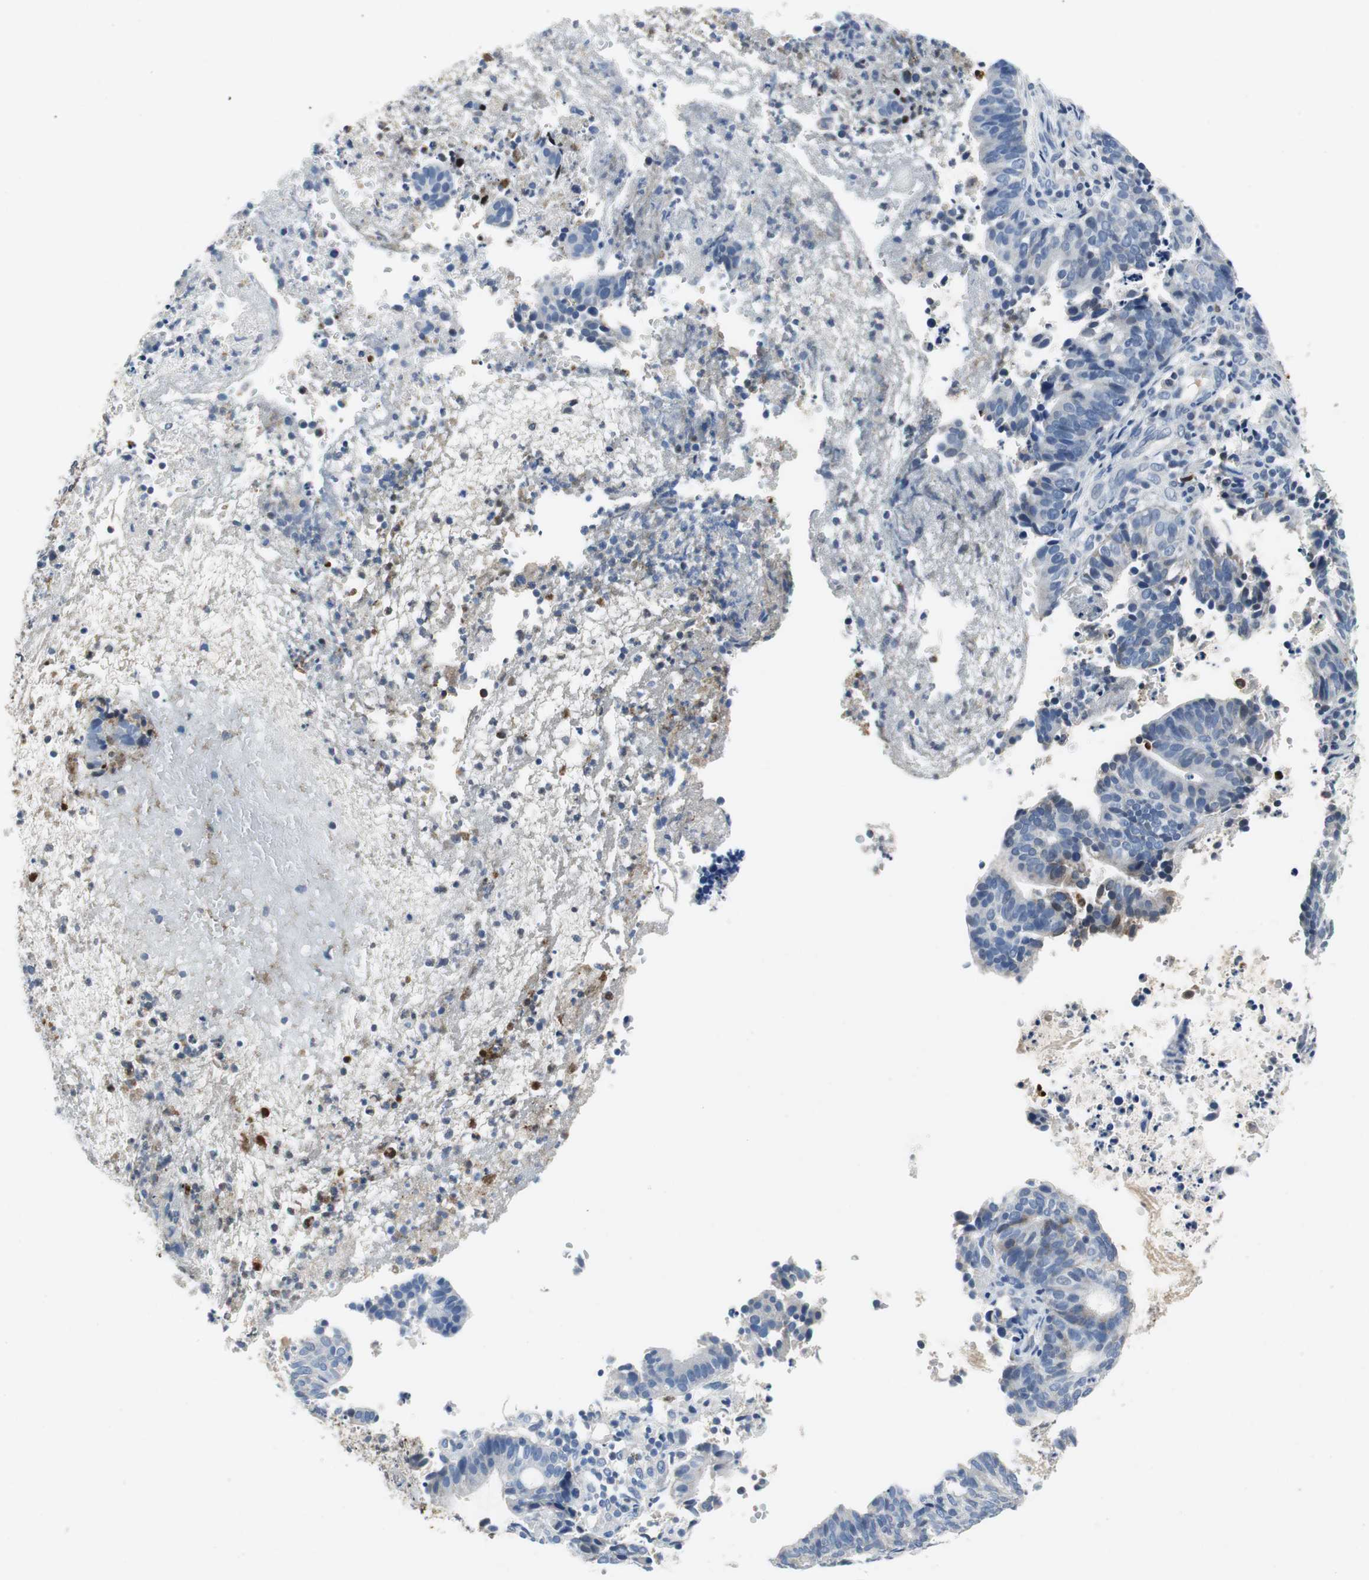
{"staining": {"intensity": "weak", "quantity": "<25%", "location": "nuclear"}, "tissue": "endometrial cancer", "cell_type": "Tumor cells", "image_type": "cancer", "snomed": [{"axis": "morphology", "description": "Adenocarcinoma, NOS"}, {"axis": "topography", "description": "Uterus"}], "caption": "Immunohistochemistry image of human endometrial adenocarcinoma stained for a protein (brown), which displays no expression in tumor cells. (DAB immunohistochemistry visualized using brightfield microscopy, high magnification).", "gene": "ORM1", "patient": {"sex": "female", "age": 83}}